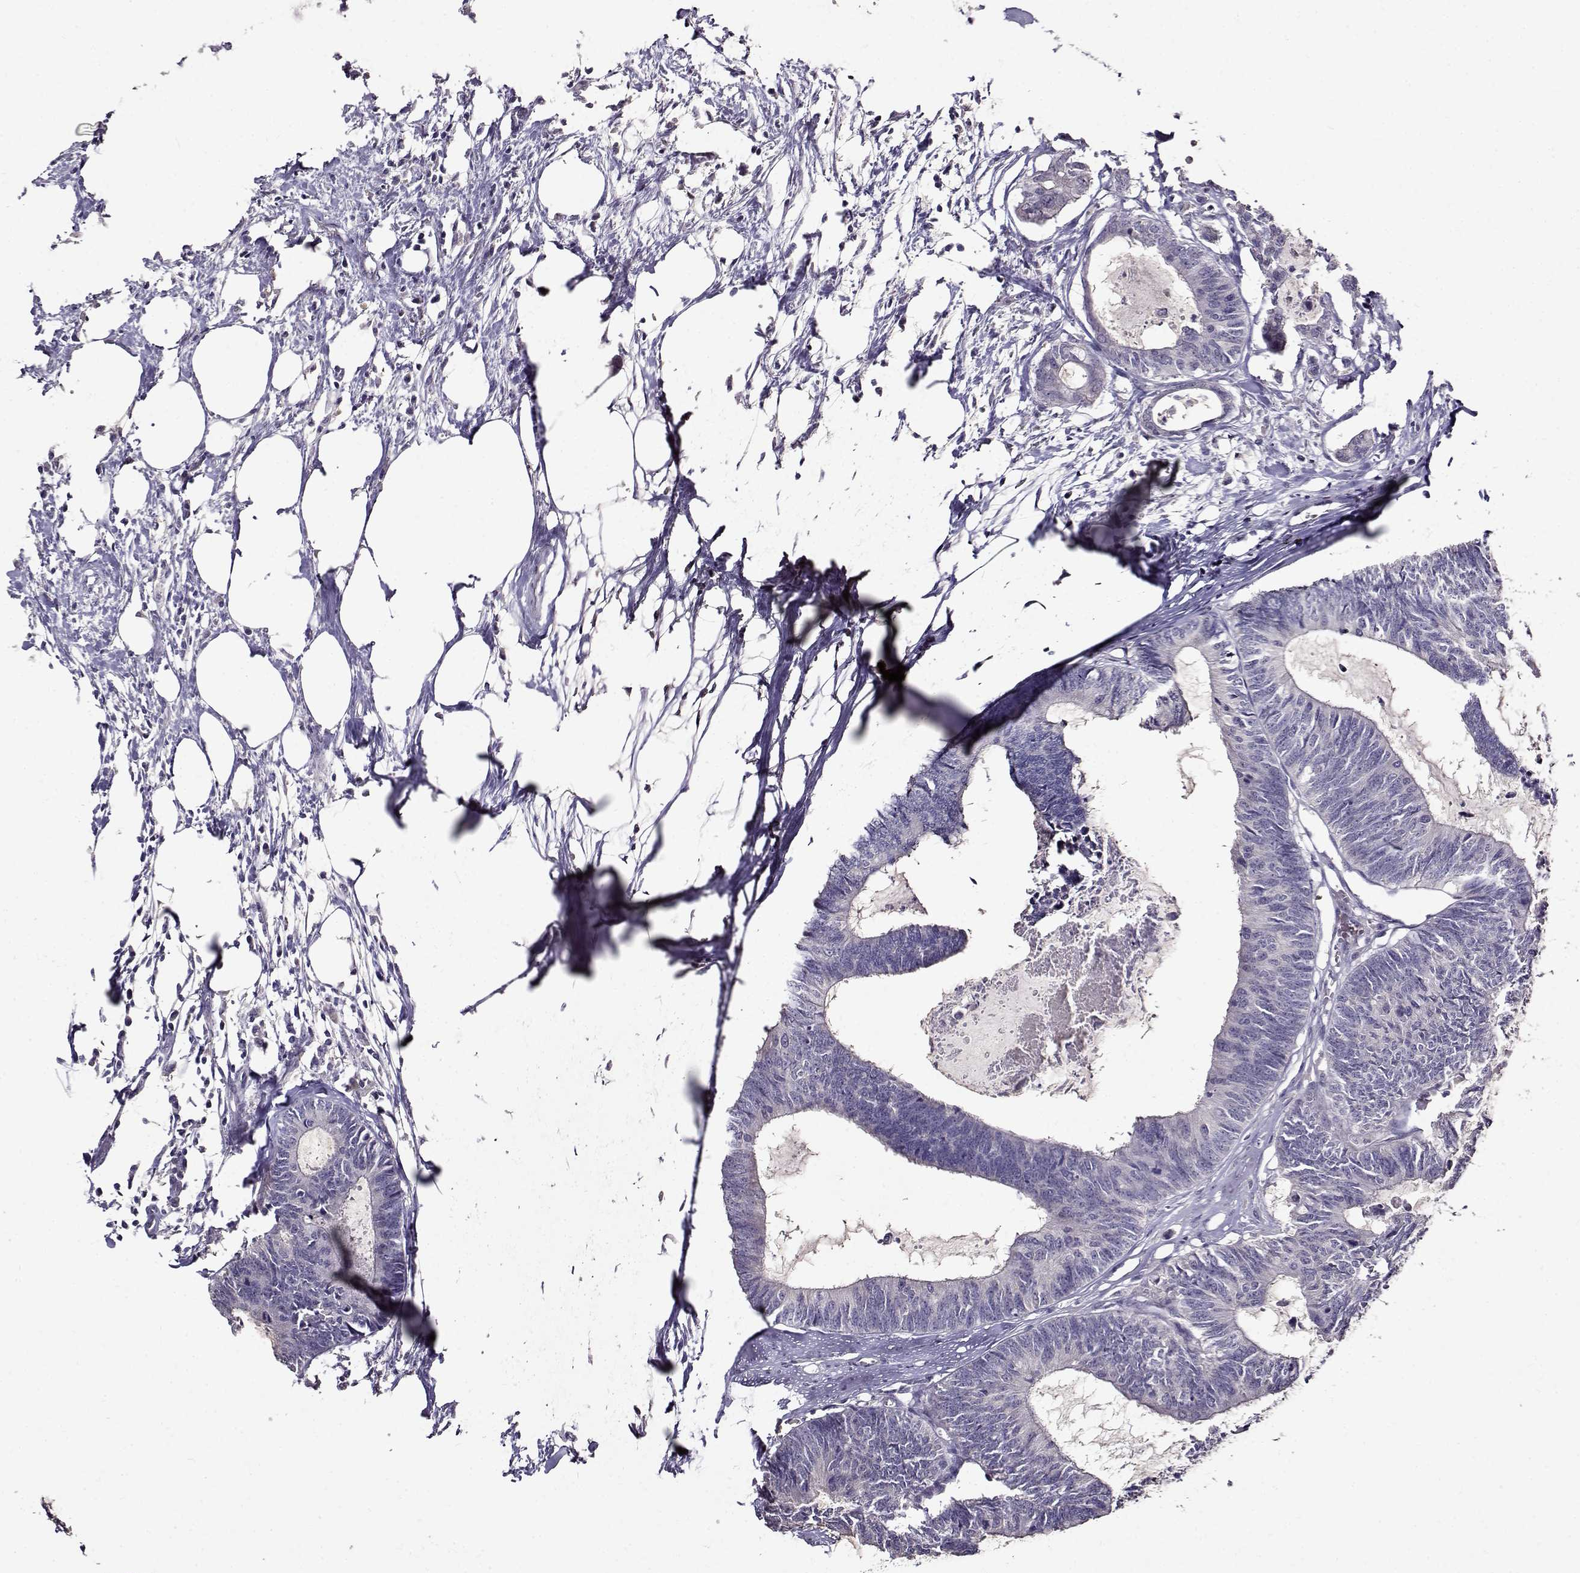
{"staining": {"intensity": "negative", "quantity": "none", "location": "none"}, "tissue": "colorectal cancer", "cell_type": "Tumor cells", "image_type": "cancer", "snomed": [{"axis": "morphology", "description": "Adenocarcinoma, NOS"}, {"axis": "topography", "description": "Colon"}, {"axis": "topography", "description": "Rectum"}], "caption": "Immunohistochemistry micrograph of neoplastic tissue: colorectal adenocarcinoma stained with DAB exhibits no significant protein staining in tumor cells.", "gene": "PAEP", "patient": {"sex": "male", "age": 57}}